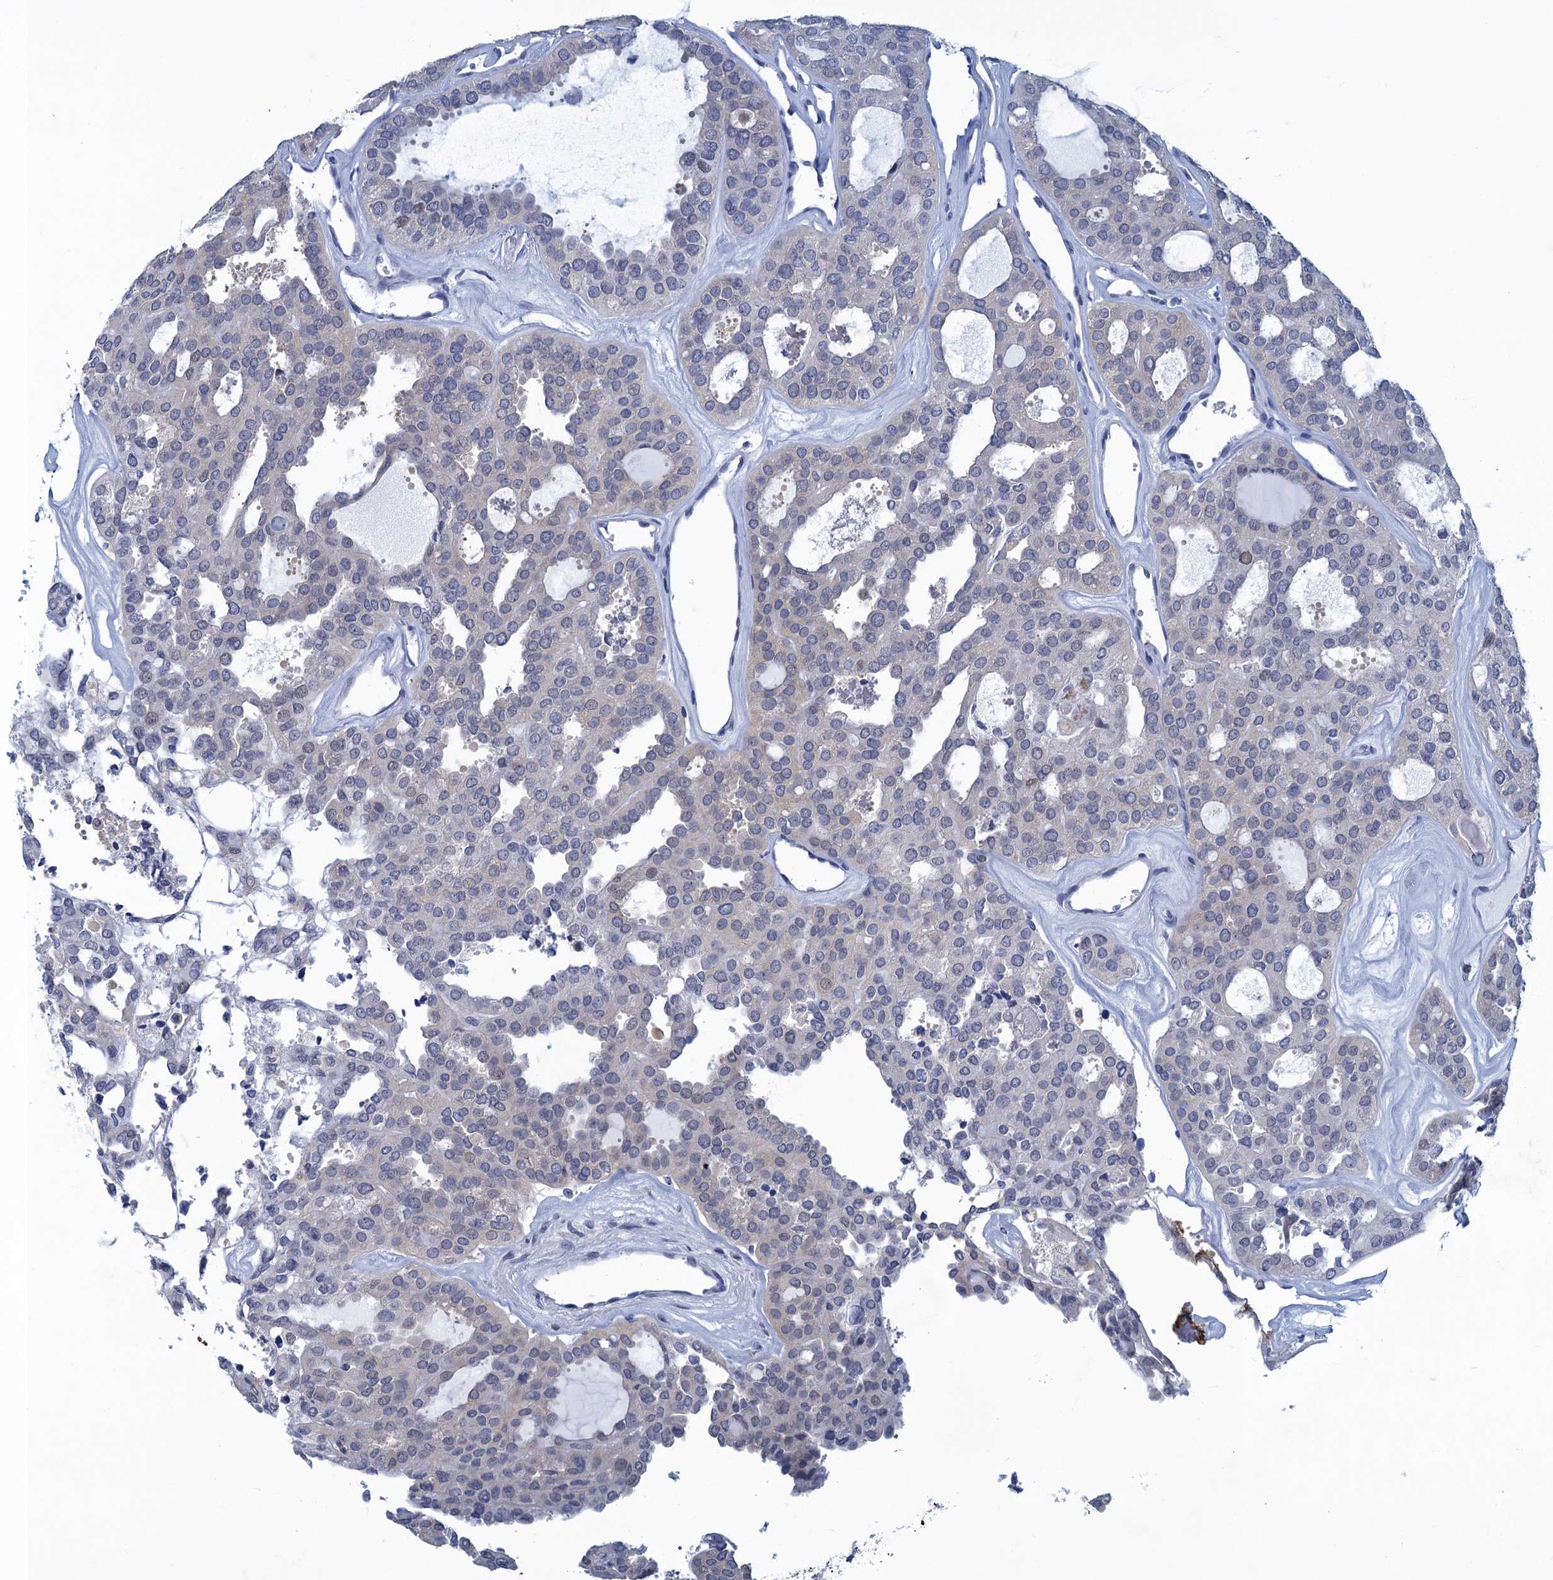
{"staining": {"intensity": "negative", "quantity": "none", "location": "none"}, "tissue": "thyroid cancer", "cell_type": "Tumor cells", "image_type": "cancer", "snomed": [{"axis": "morphology", "description": "Follicular adenoma carcinoma, NOS"}, {"axis": "topography", "description": "Thyroid gland"}], "caption": "Follicular adenoma carcinoma (thyroid) was stained to show a protein in brown. There is no significant staining in tumor cells.", "gene": "GINS3", "patient": {"sex": "male", "age": 75}}